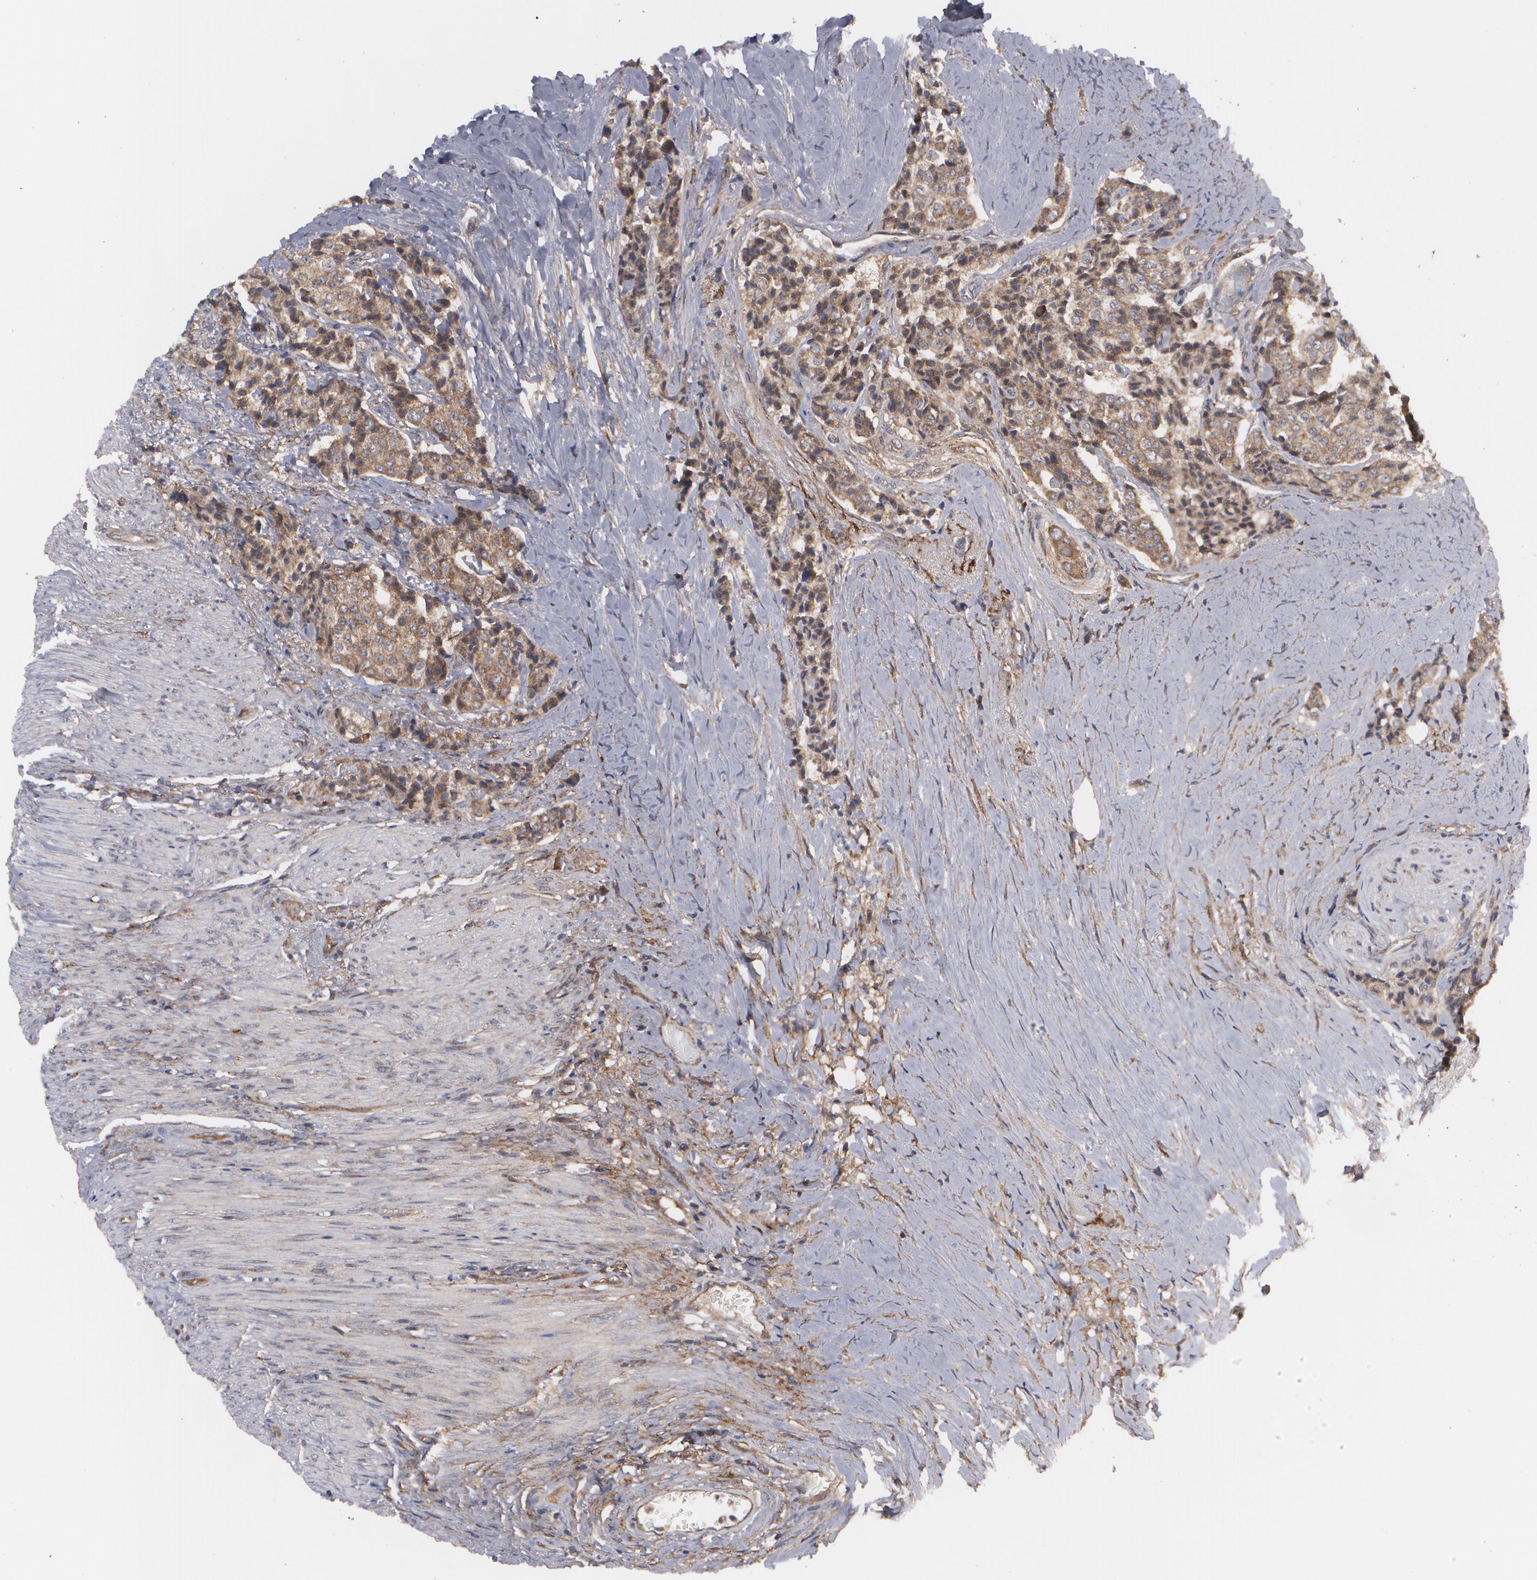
{"staining": {"intensity": "moderate", "quantity": ">75%", "location": "cytoplasmic/membranous"}, "tissue": "carcinoid", "cell_type": "Tumor cells", "image_type": "cancer", "snomed": [{"axis": "morphology", "description": "Carcinoid, malignant, NOS"}, {"axis": "topography", "description": "Colon"}], "caption": "Carcinoid tissue displays moderate cytoplasmic/membranous staining in about >75% of tumor cells, visualized by immunohistochemistry.", "gene": "BMP6", "patient": {"sex": "female", "age": 61}}